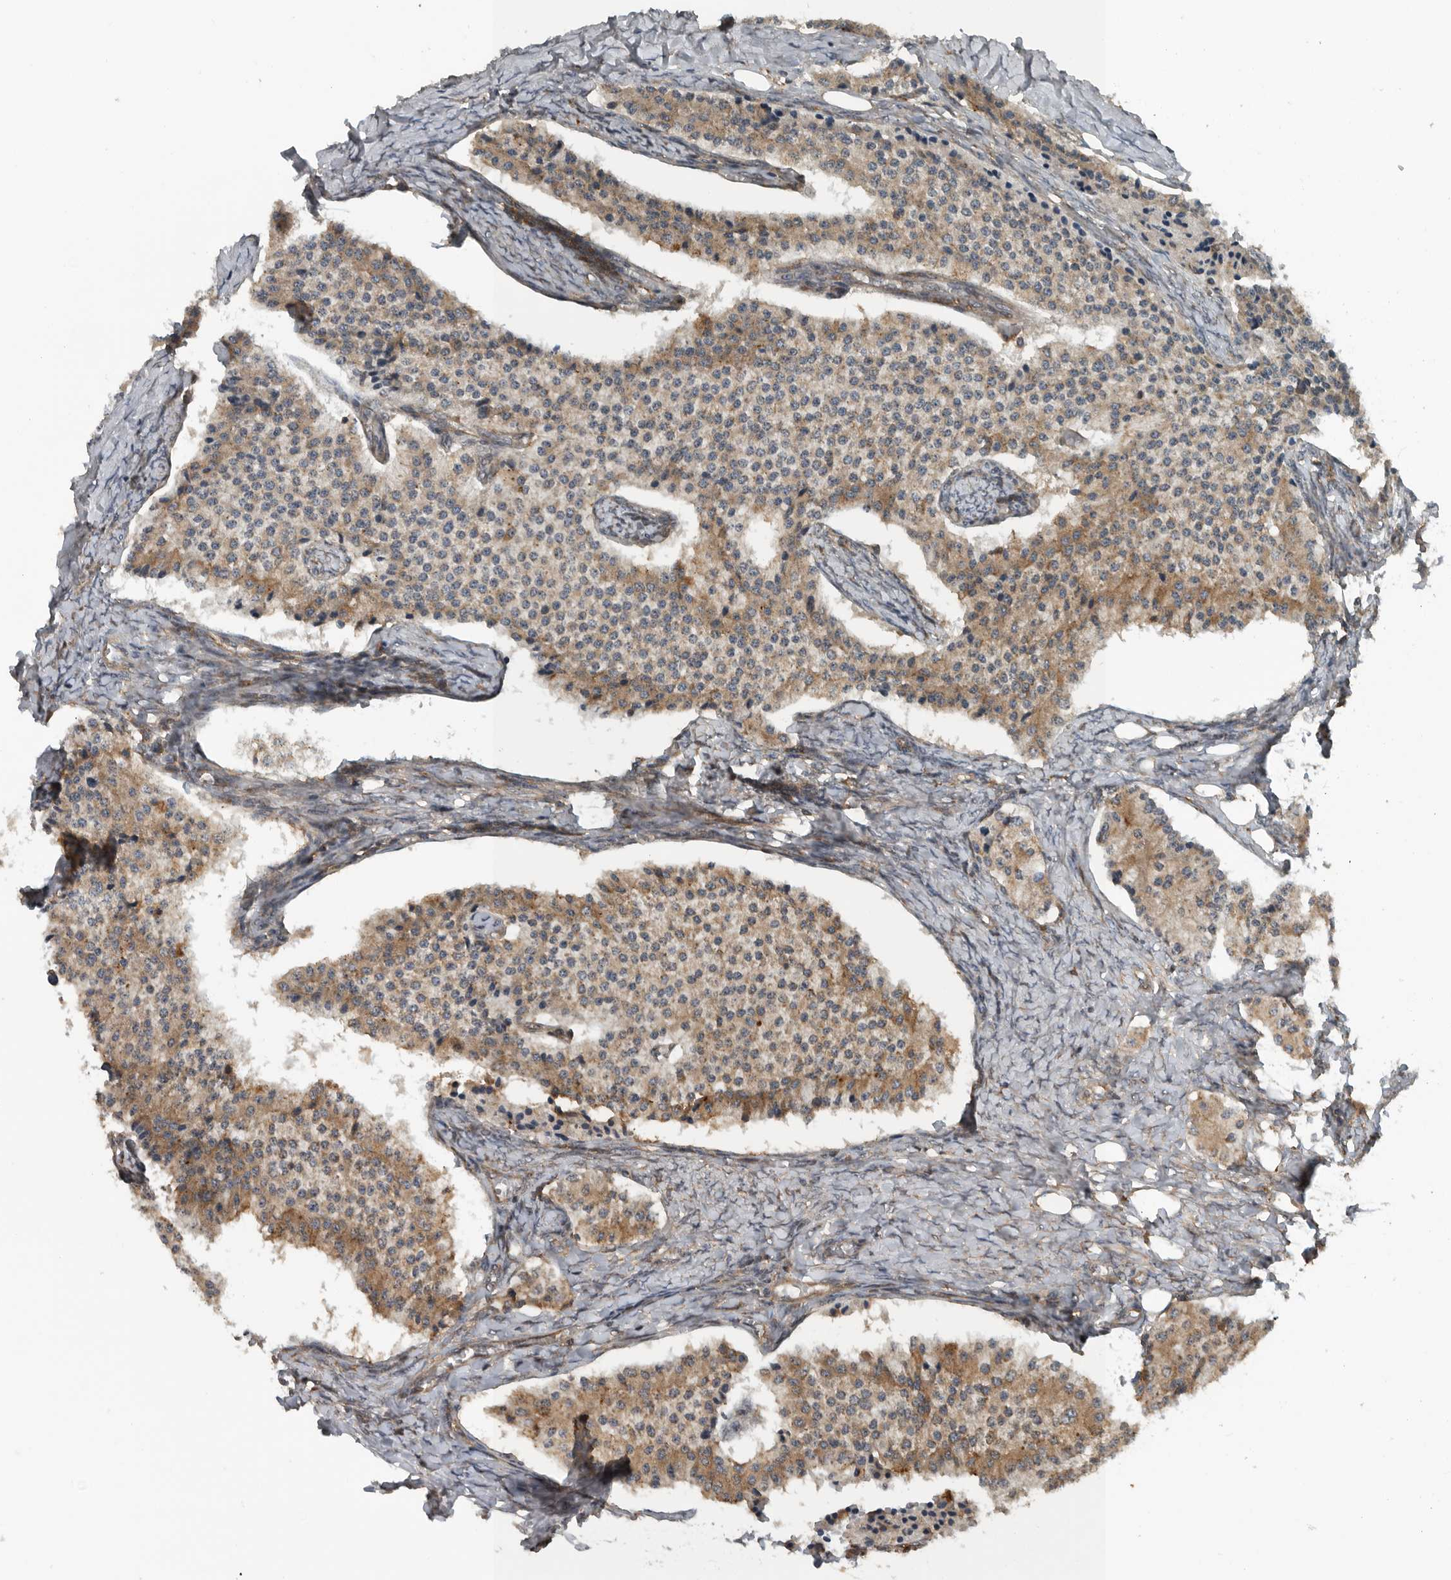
{"staining": {"intensity": "moderate", "quantity": "<25%", "location": "cytoplasmic/membranous"}, "tissue": "carcinoid", "cell_type": "Tumor cells", "image_type": "cancer", "snomed": [{"axis": "morphology", "description": "Carcinoid, malignant, NOS"}, {"axis": "topography", "description": "Colon"}], "caption": "Carcinoid (malignant) stained for a protein (brown) reveals moderate cytoplasmic/membranous positive staining in approximately <25% of tumor cells.", "gene": "AMFR", "patient": {"sex": "female", "age": 52}}